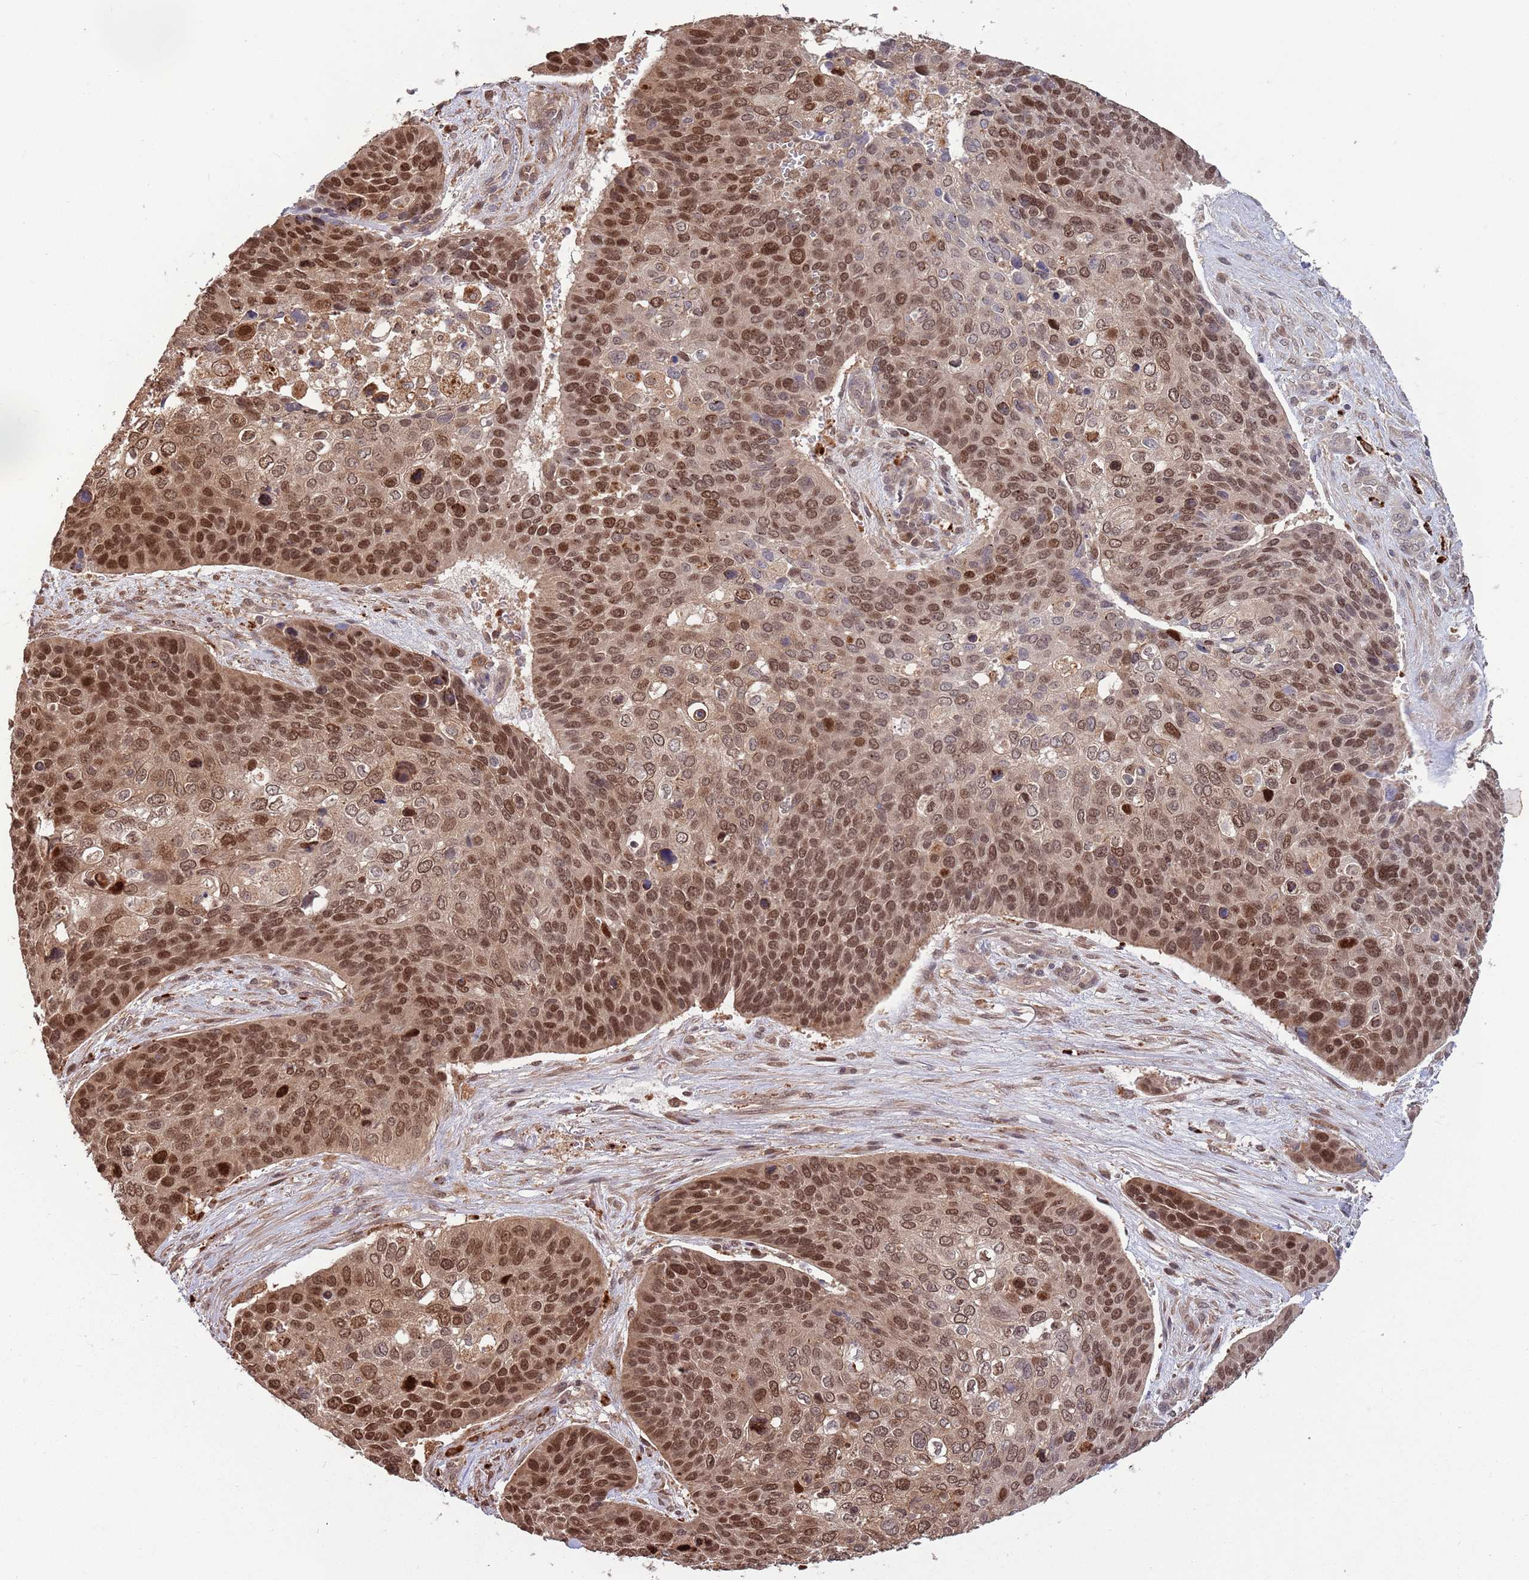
{"staining": {"intensity": "strong", "quantity": ">75%", "location": "cytoplasmic/membranous,nuclear"}, "tissue": "skin cancer", "cell_type": "Tumor cells", "image_type": "cancer", "snomed": [{"axis": "morphology", "description": "Basal cell carcinoma"}, {"axis": "topography", "description": "Skin"}], "caption": "Immunohistochemical staining of human skin cancer (basal cell carcinoma) demonstrates high levels of strong cytoplasmic/membranous and nuclear protein expression in approximately >75% of tumor cells.", "gene": "SALL1", "patient": {"sex": "female", "age": 74}}